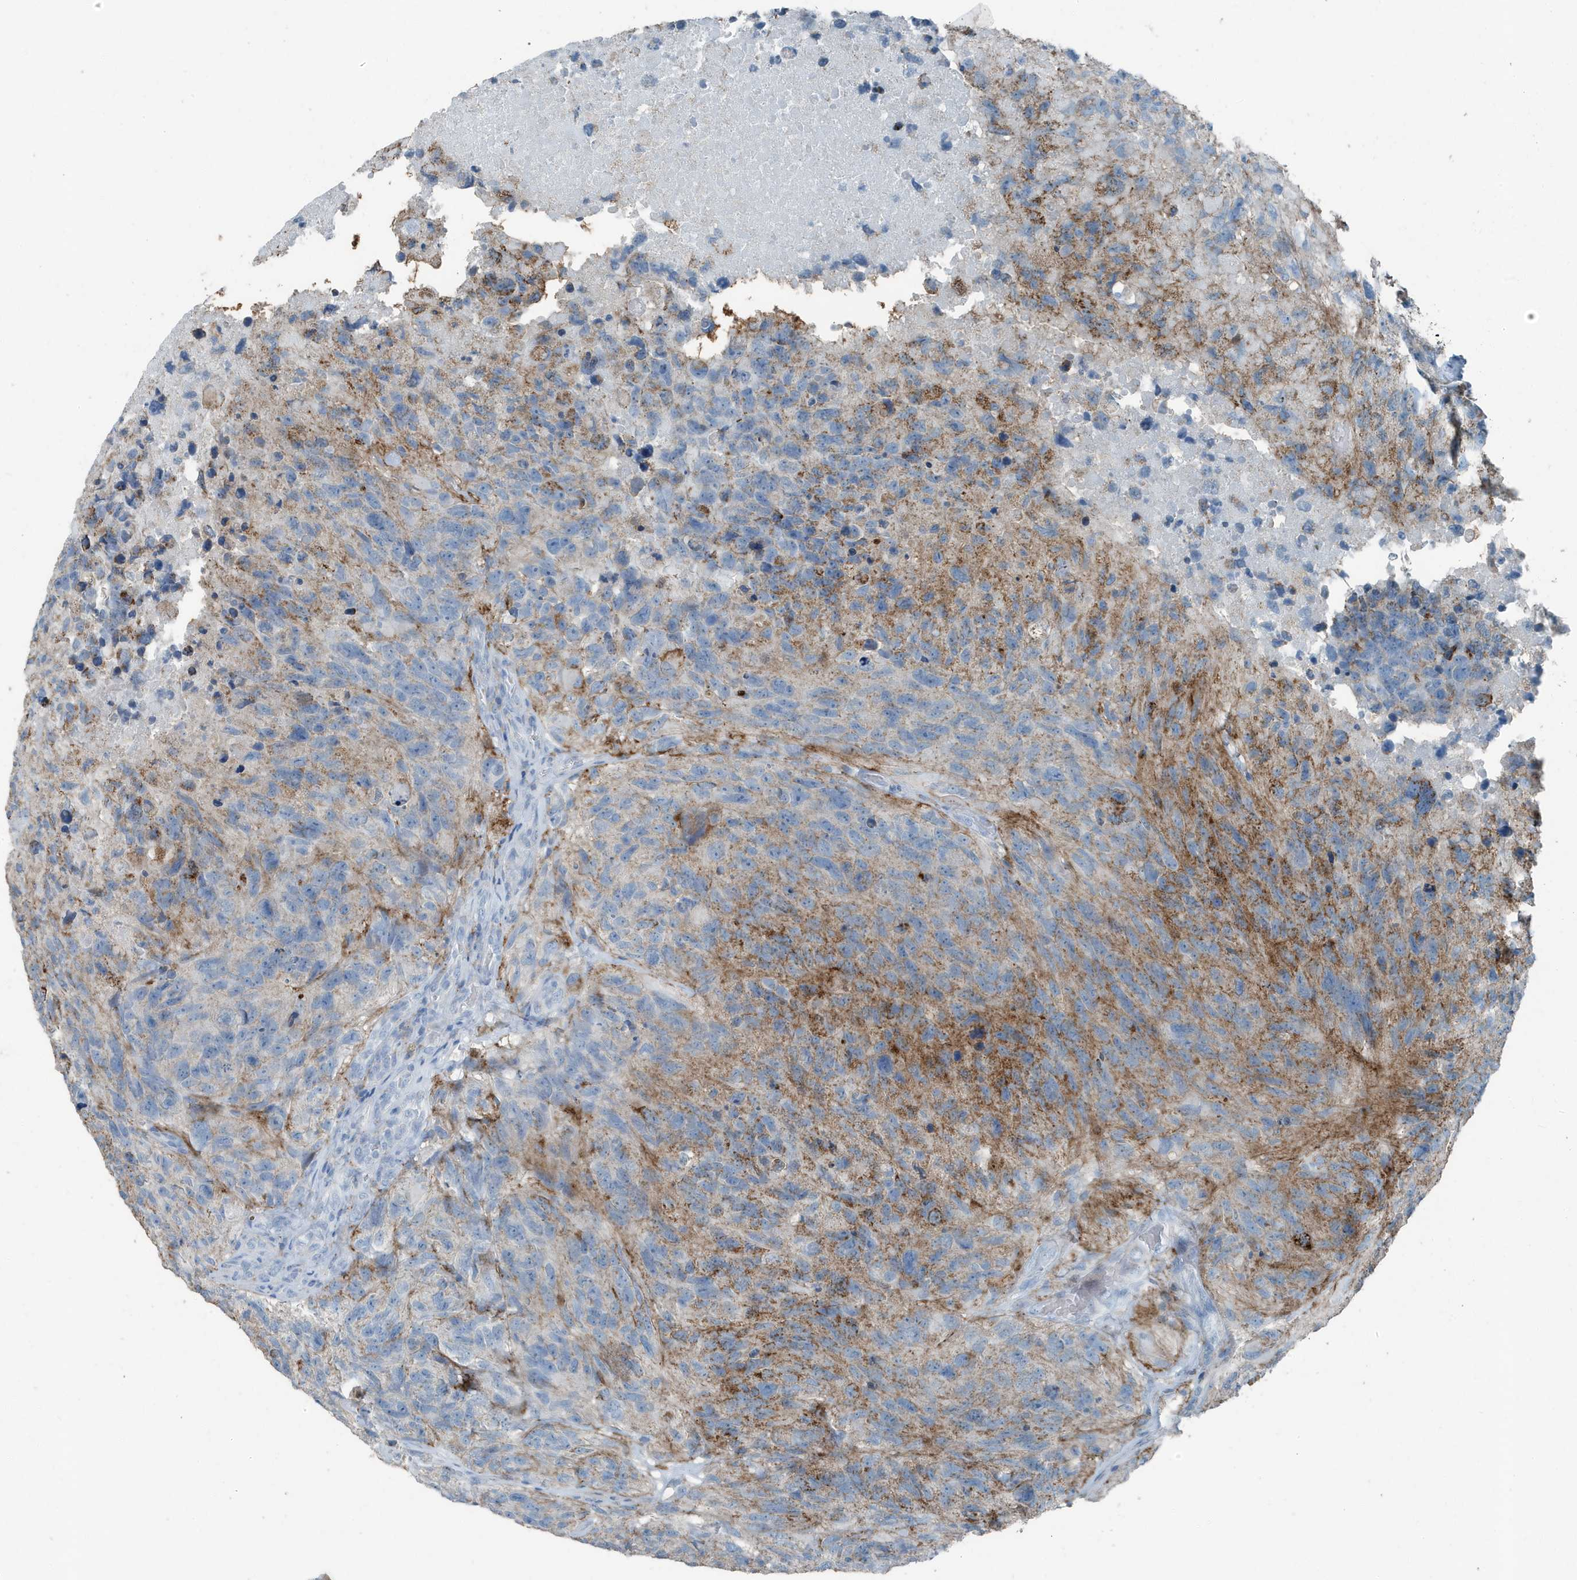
{"staining": {"intensity": "moderate", "quantity": "<25%", "location": "cytoplasmic/membranous"}, "tissue": "glioma", "cell_type": "Tumor cells", "image_type": "cancer", "snomed": [{"axis": "morphology", "description": "Glioma, malignant, High grade"}, {"axis": "topography", "description": "Brain"}], "caption": "Immunohistochemical staining of glioma demonstrates low levels of moderate cytoplasmic/membranous expression in approximately <25% of tumor cells.", "gene": "FAM162A", "patient": {"sex": "male", "age": 69}}